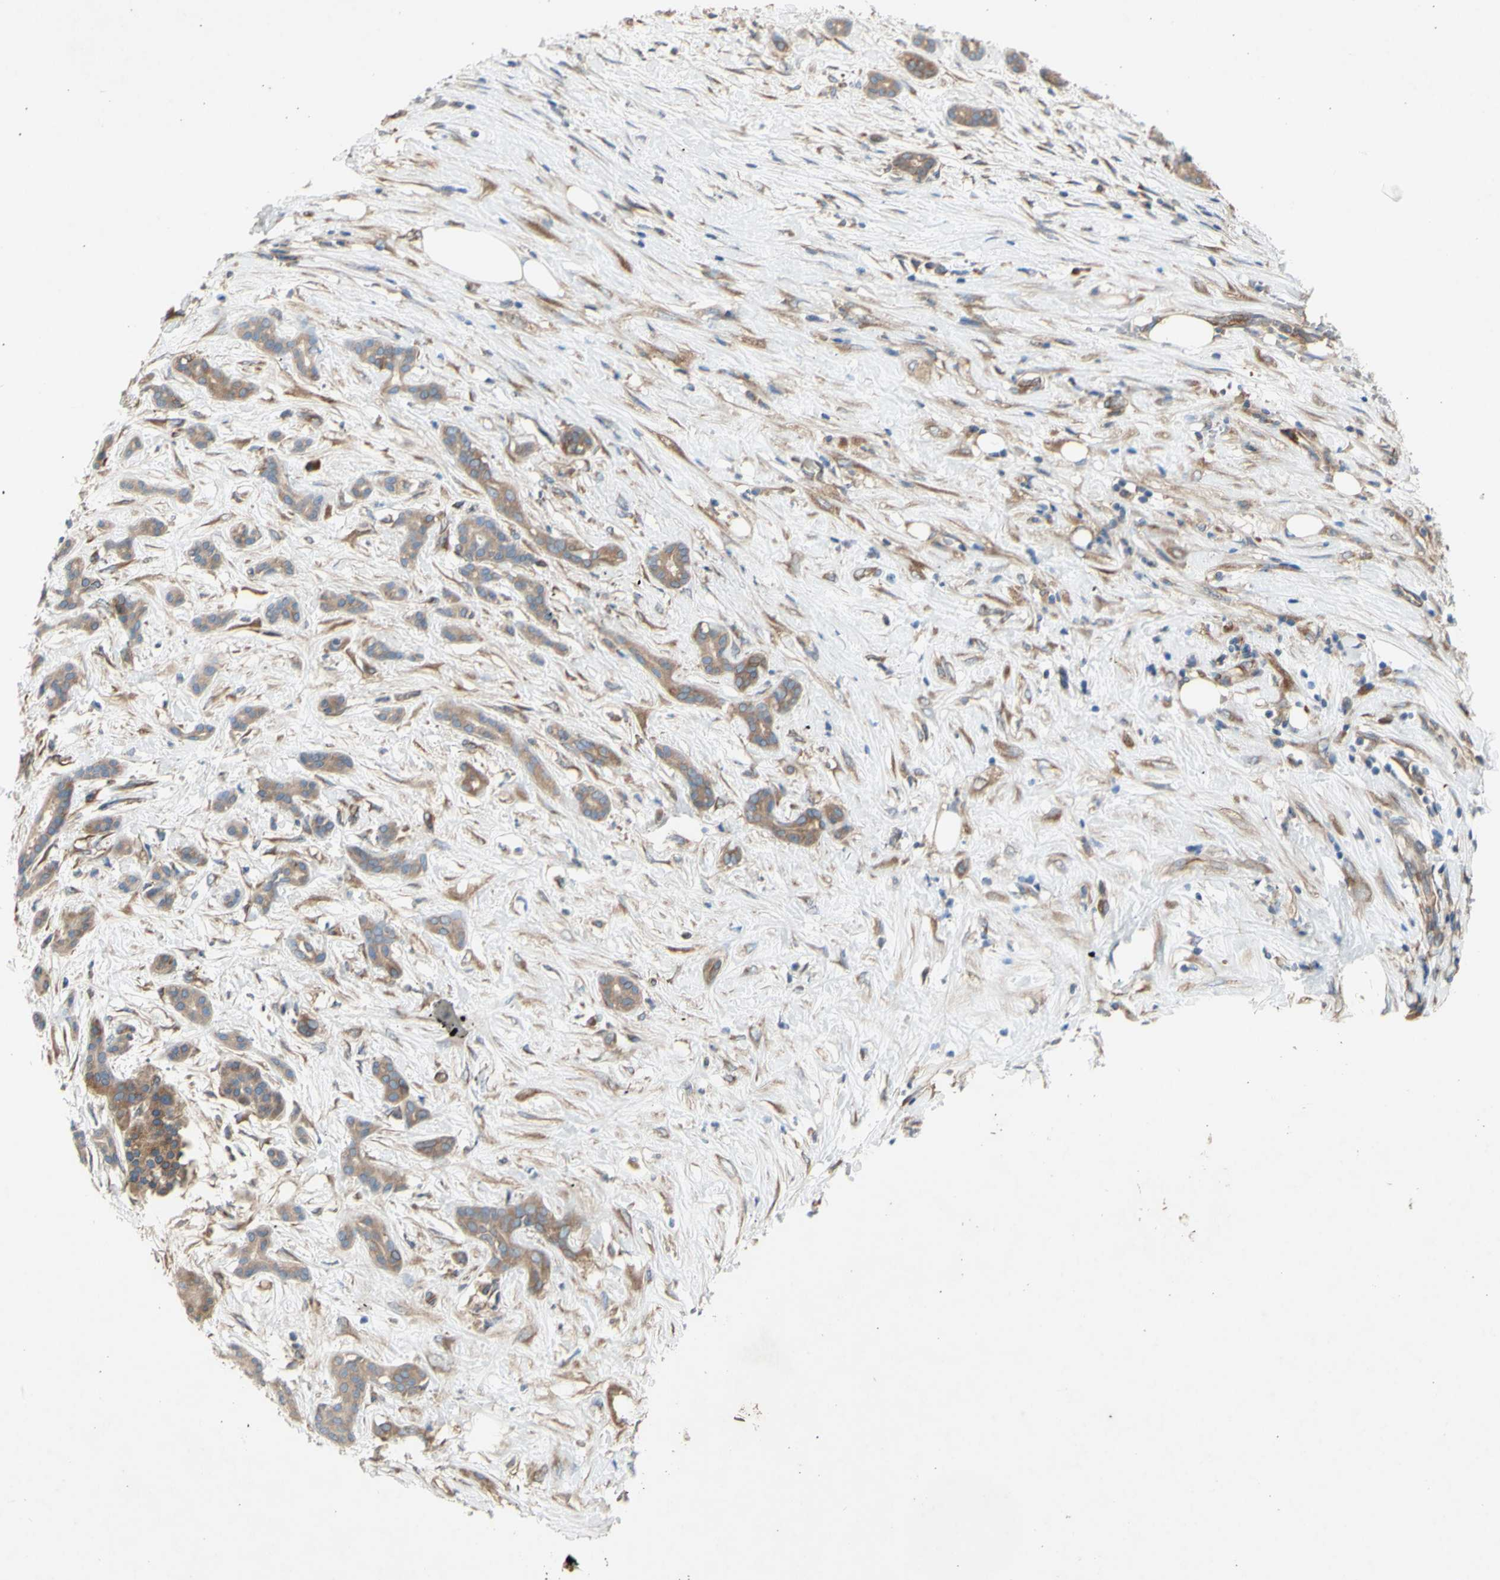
{"staining": {"intensity": "moderate", "quantity": ">75%", "location": "cytoplasmic/membranous"}, "tissue": "pancreatic cancer", "cell_type": "Tumor cells", "image_type": "cancer", "snomed": [{"axis": "morphology", "description": "Adenocarcinoma, NOS"}, {"axis": "topography", "description": "Pancreas"}], "caption": "A histopathology image of human adenocarcinoma (pancreatic) stained for a protein displays moderate cytoplasmic/membranous brown staining in tumor cells.", "gene": "KLC1", "patient": {"sex": "male", "age": 41}}